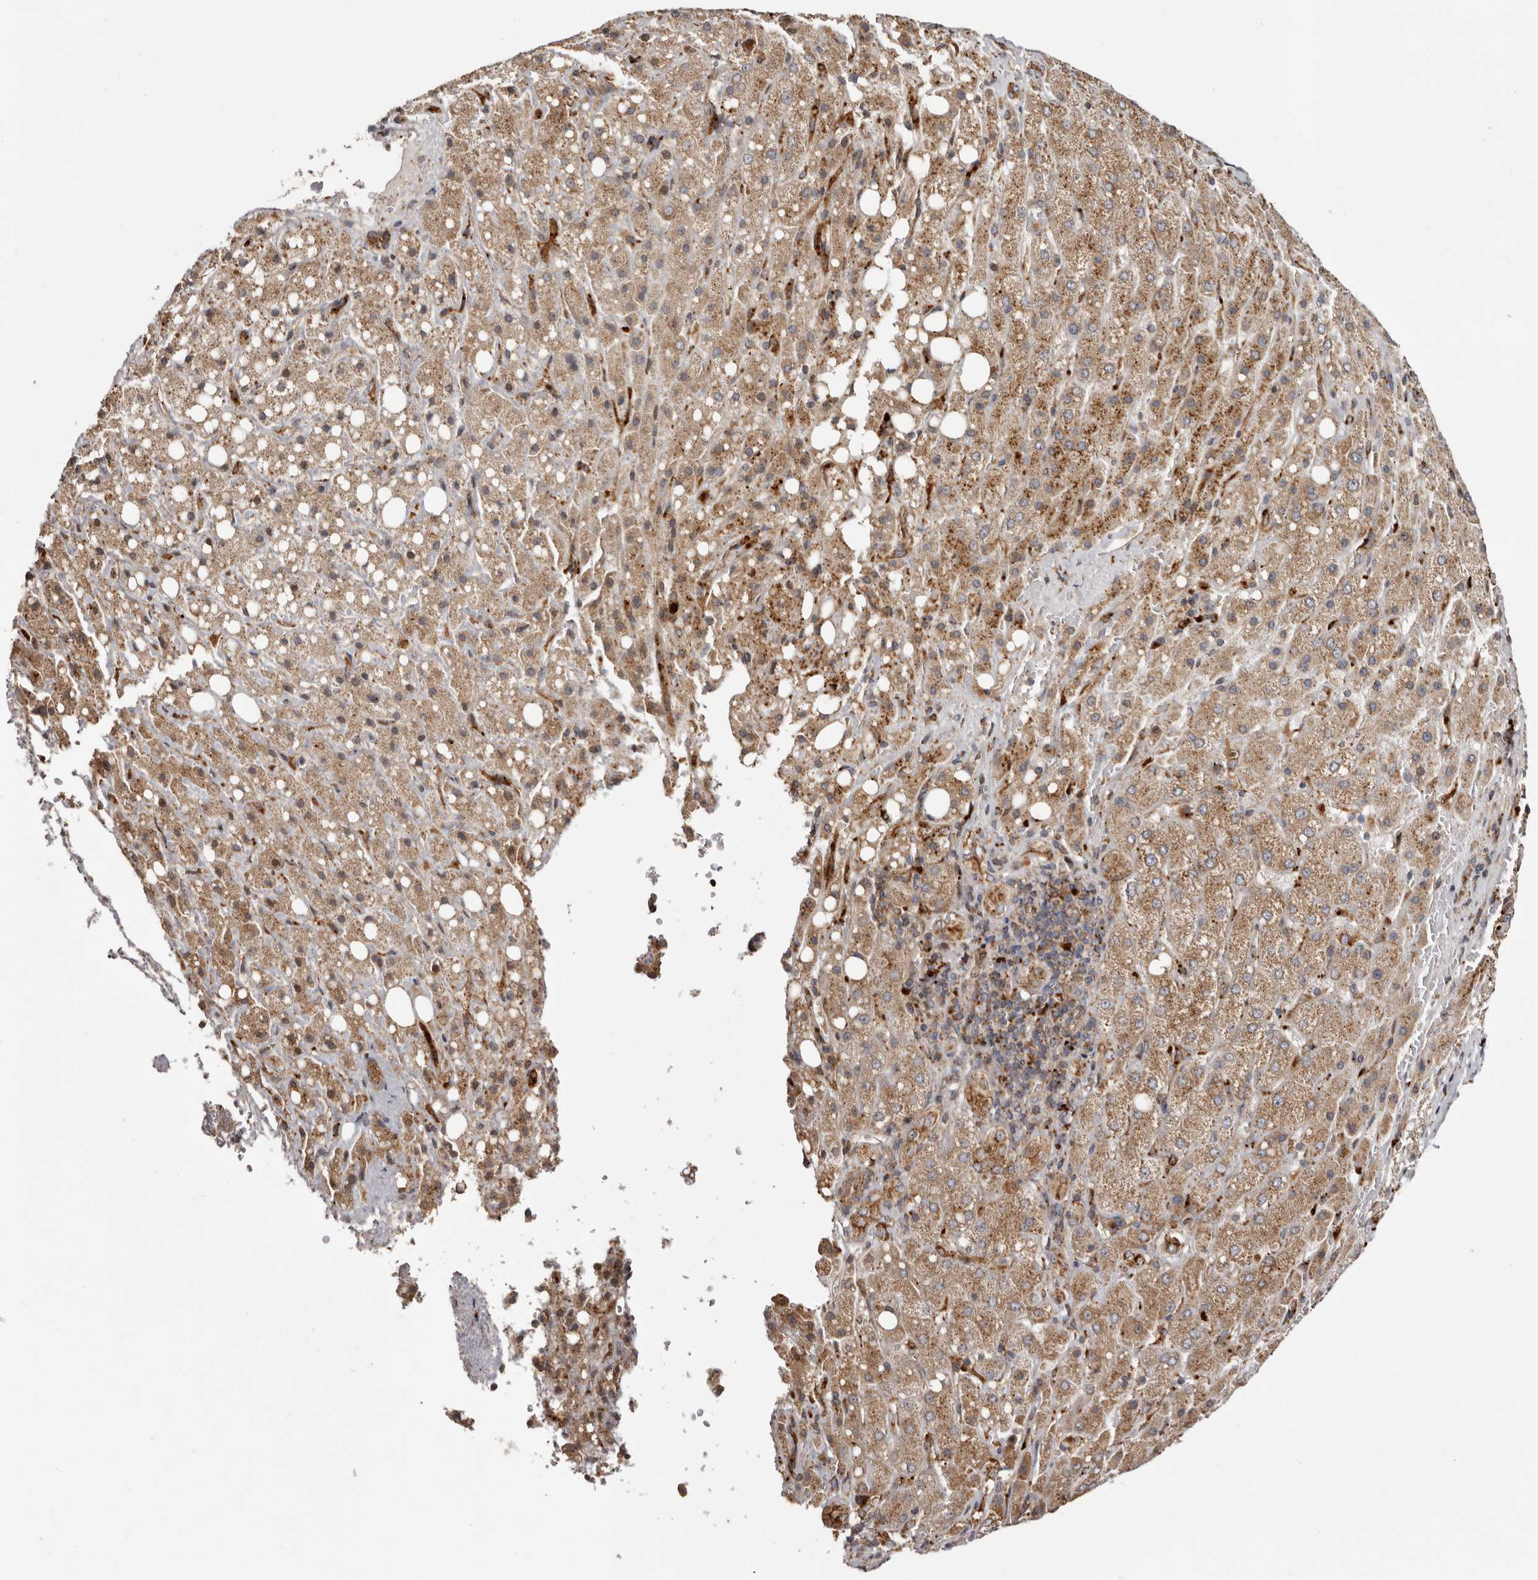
{"staining": {"intensity": "moderate", "quantity": ">75%", "location": "cytoplasmic/membranous"}, "tissue": "liver cancer", "cell_type": "Tumor cells", "image_type": "cancer", "snomed": [{"axis": "morphology", "description": "Carcinoma, Hepatocellular, NOS"}, {"axis": "topography", "description": "Liver"}], "caption": "Liver cancer (hepatocellular carcinoma) tissue displays moderate cytoplasmic/membranous staining in approximately >75% of tumor cells (IHC, brightfield microscopy, high magnification).", "gene": "NUP43", "patient": {"sex": "male", "age": 80}}